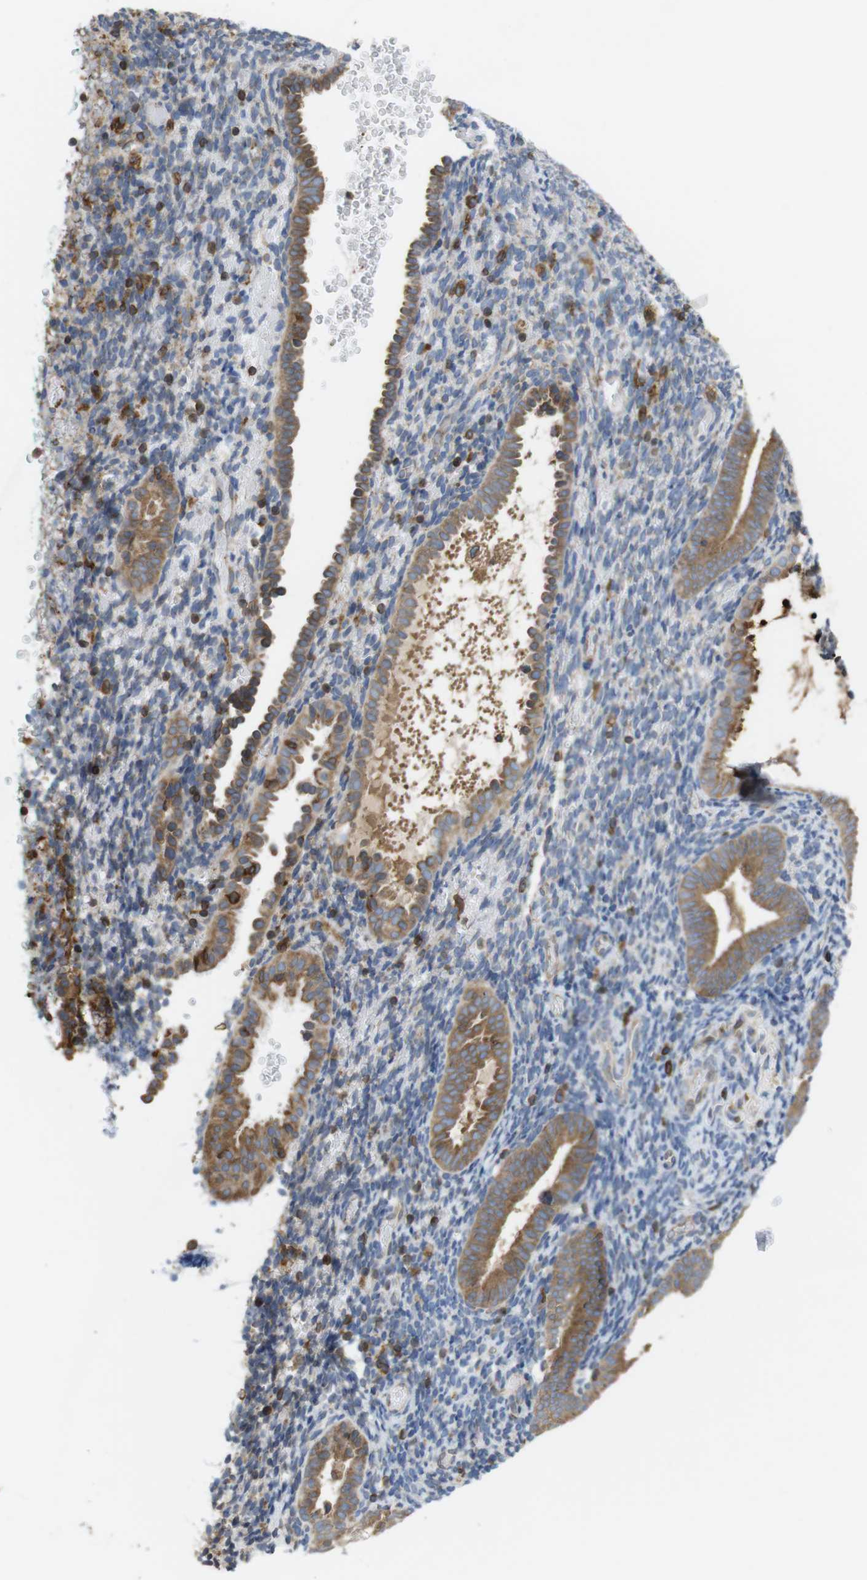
{"staining": {"intensity": "weak", "quantity": "<25%", "location": "cytoplasmic/membranous"}, "tissue": "endometrium", "cell_type": "Cells in endometrial stroma", "image_type": "normal", "snomed": [{"axis": "morphology", "description": "Normal tissue, NOS"}, {"axis": "topography", "description": "Endometrium"}], "caption": "Immunohistochemistry photomicrograph of normal endometrium stained for a protein (brown), which exhibits no positivity in cells in endometrial stroma.", "gene": "ARL6IP5", "patient": {"sex": "female", "age": 51}}